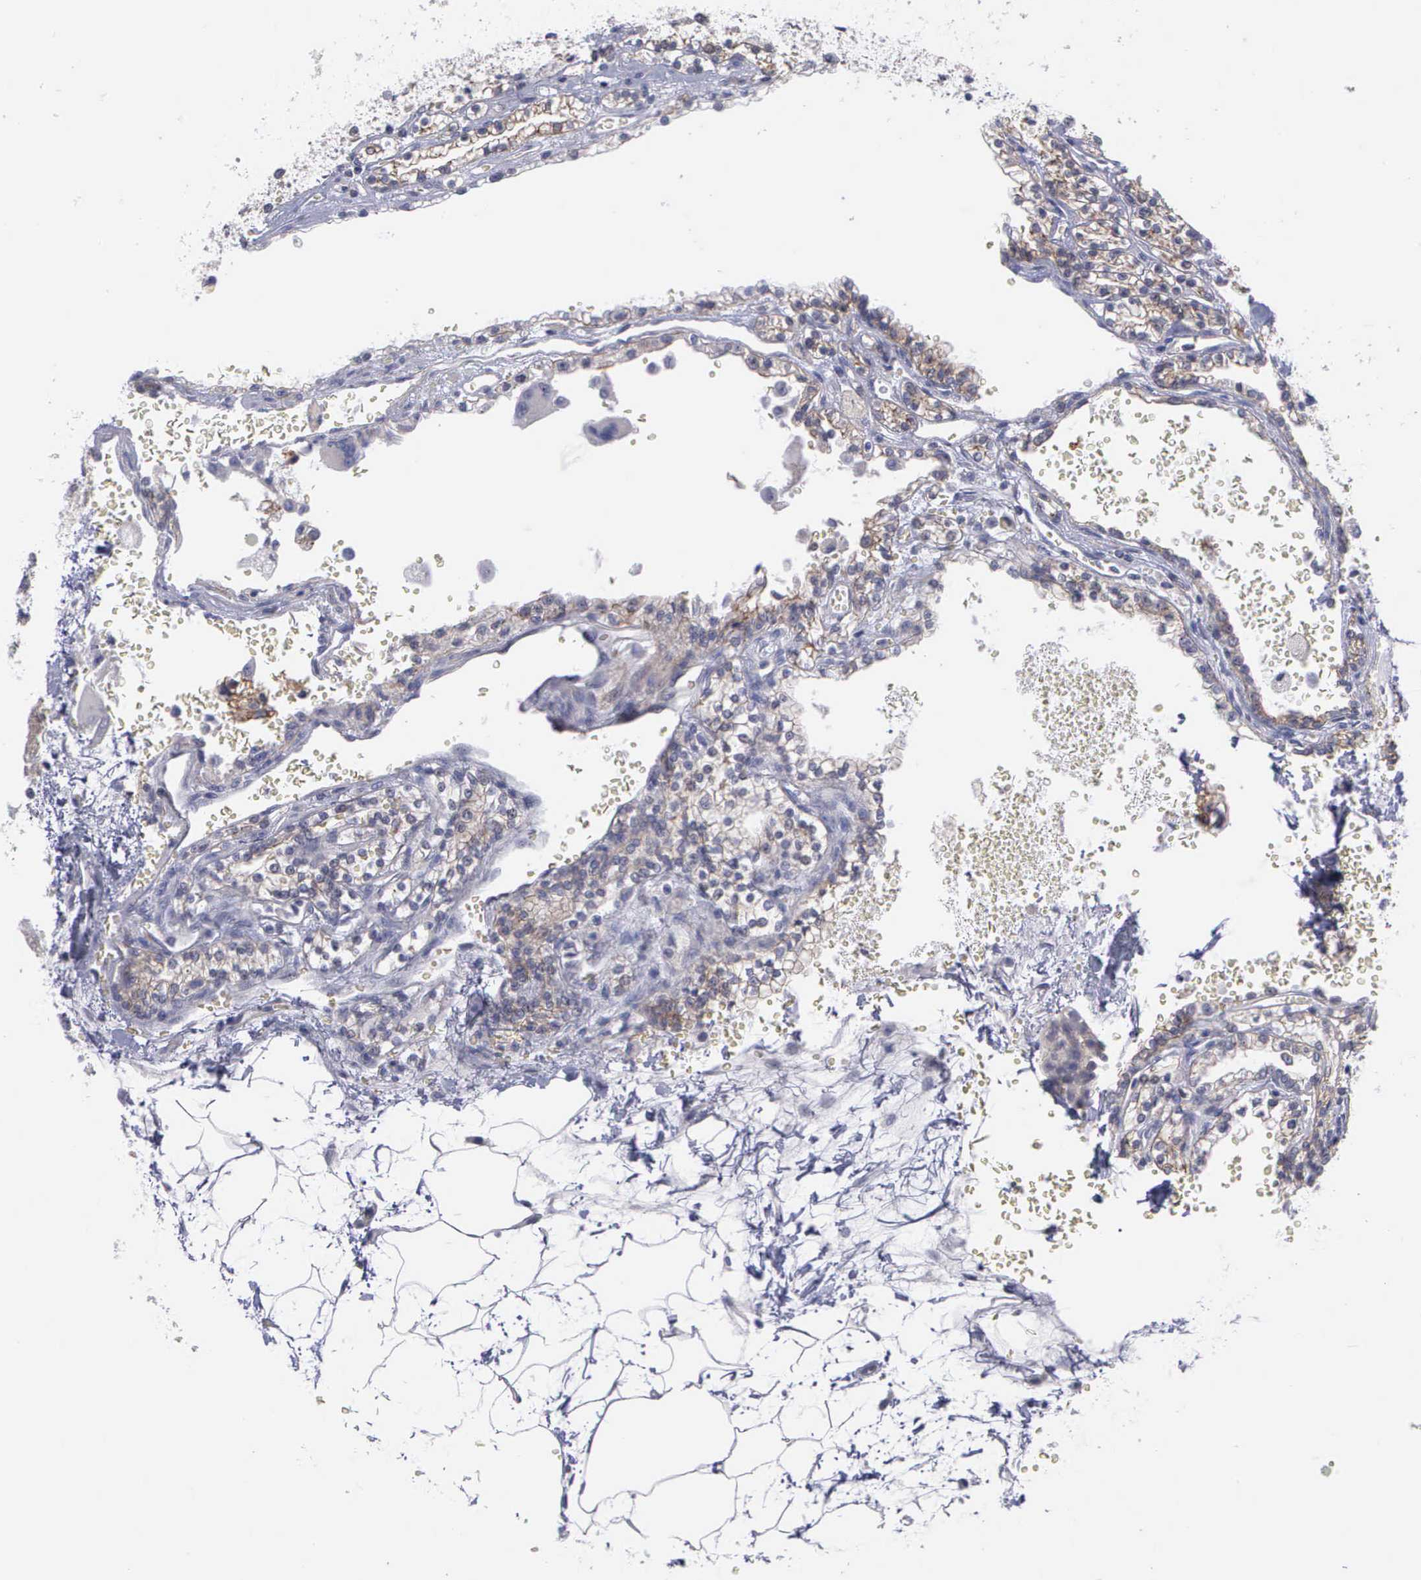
{"staining": {"intensity": "weak", "quantity": ">75%", "location": "cytoplasmic/membranous"}, "tissue": "renal cancer", "cell_type": "Tumor cells", "image_type": "cancer", "snomed": [{"axis": "morphology", "description": "Adenocarcinoma, NOS"}, {"axis": "topography", "description": "Kidney"}], "caption": "Brown immunohistochemical staining in human renal adenocarcinoma exhibits weak cytoplasmic/membranous staining in approximately >75% of tumor cells.", "gene": "MICAL3", "patient": {"sex": "female", "age": 56}}